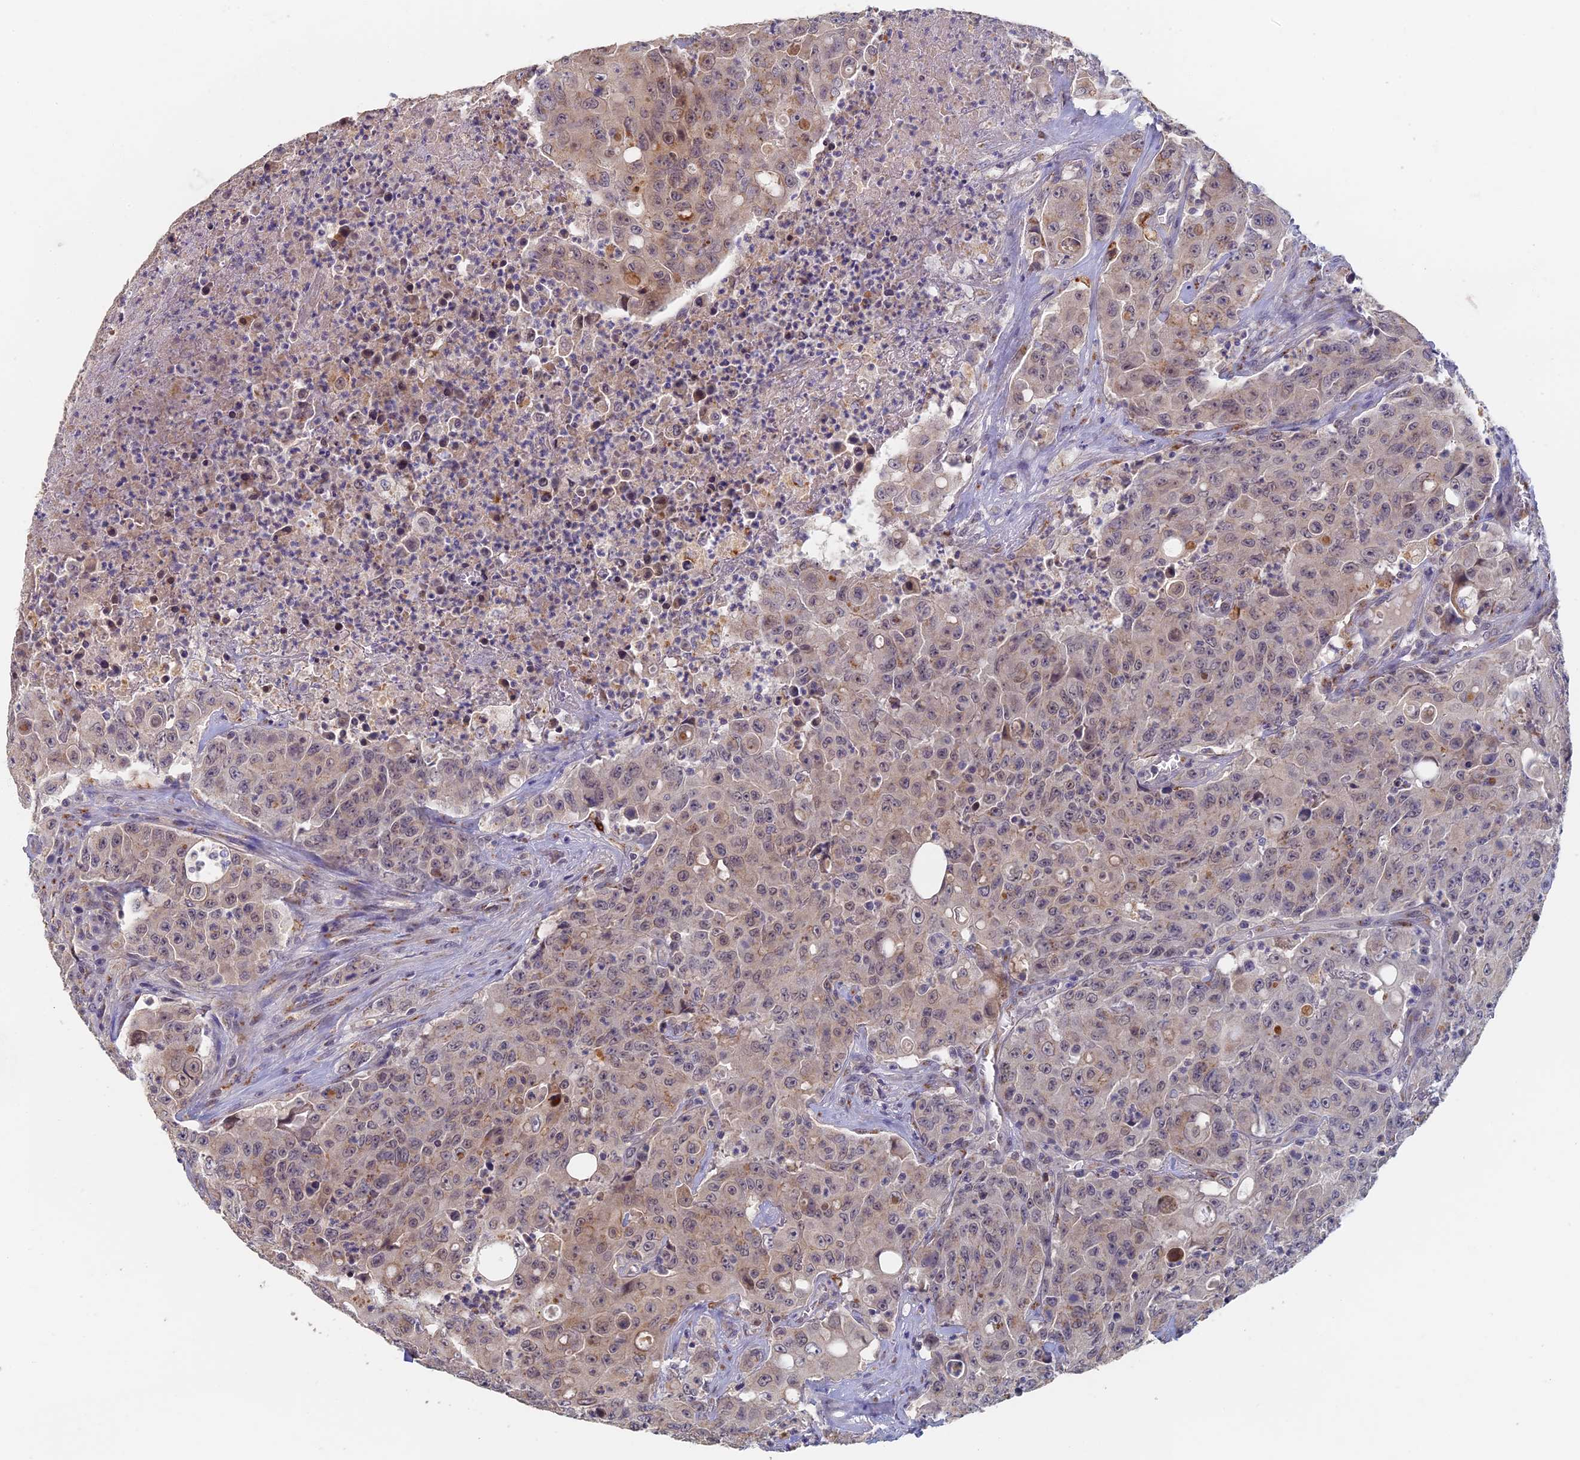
{"staining": {"intensity": "moderate", "quantity": "<25%", "location": "cytoplasmic/membranous"}, "tissue": "colorectal cancer", "cell_type": "Tumor cells", "image_type": "cancer", "snomed": [{"axis": "morphology", "description": "Adenocarcinoma, NOS"}, {"axis": "topography", "description": "Colon"}], "caption": "IHC photomicrograph of adenocarcinoma (colorectal) stained for a protein (brown), which demonstrates low levels of moderate cytoplasmic/membranous positivity in approximately <25% of tumor cells.", "gene": "GPATCH1", "patient": {"sex": "male", "age": 51}}